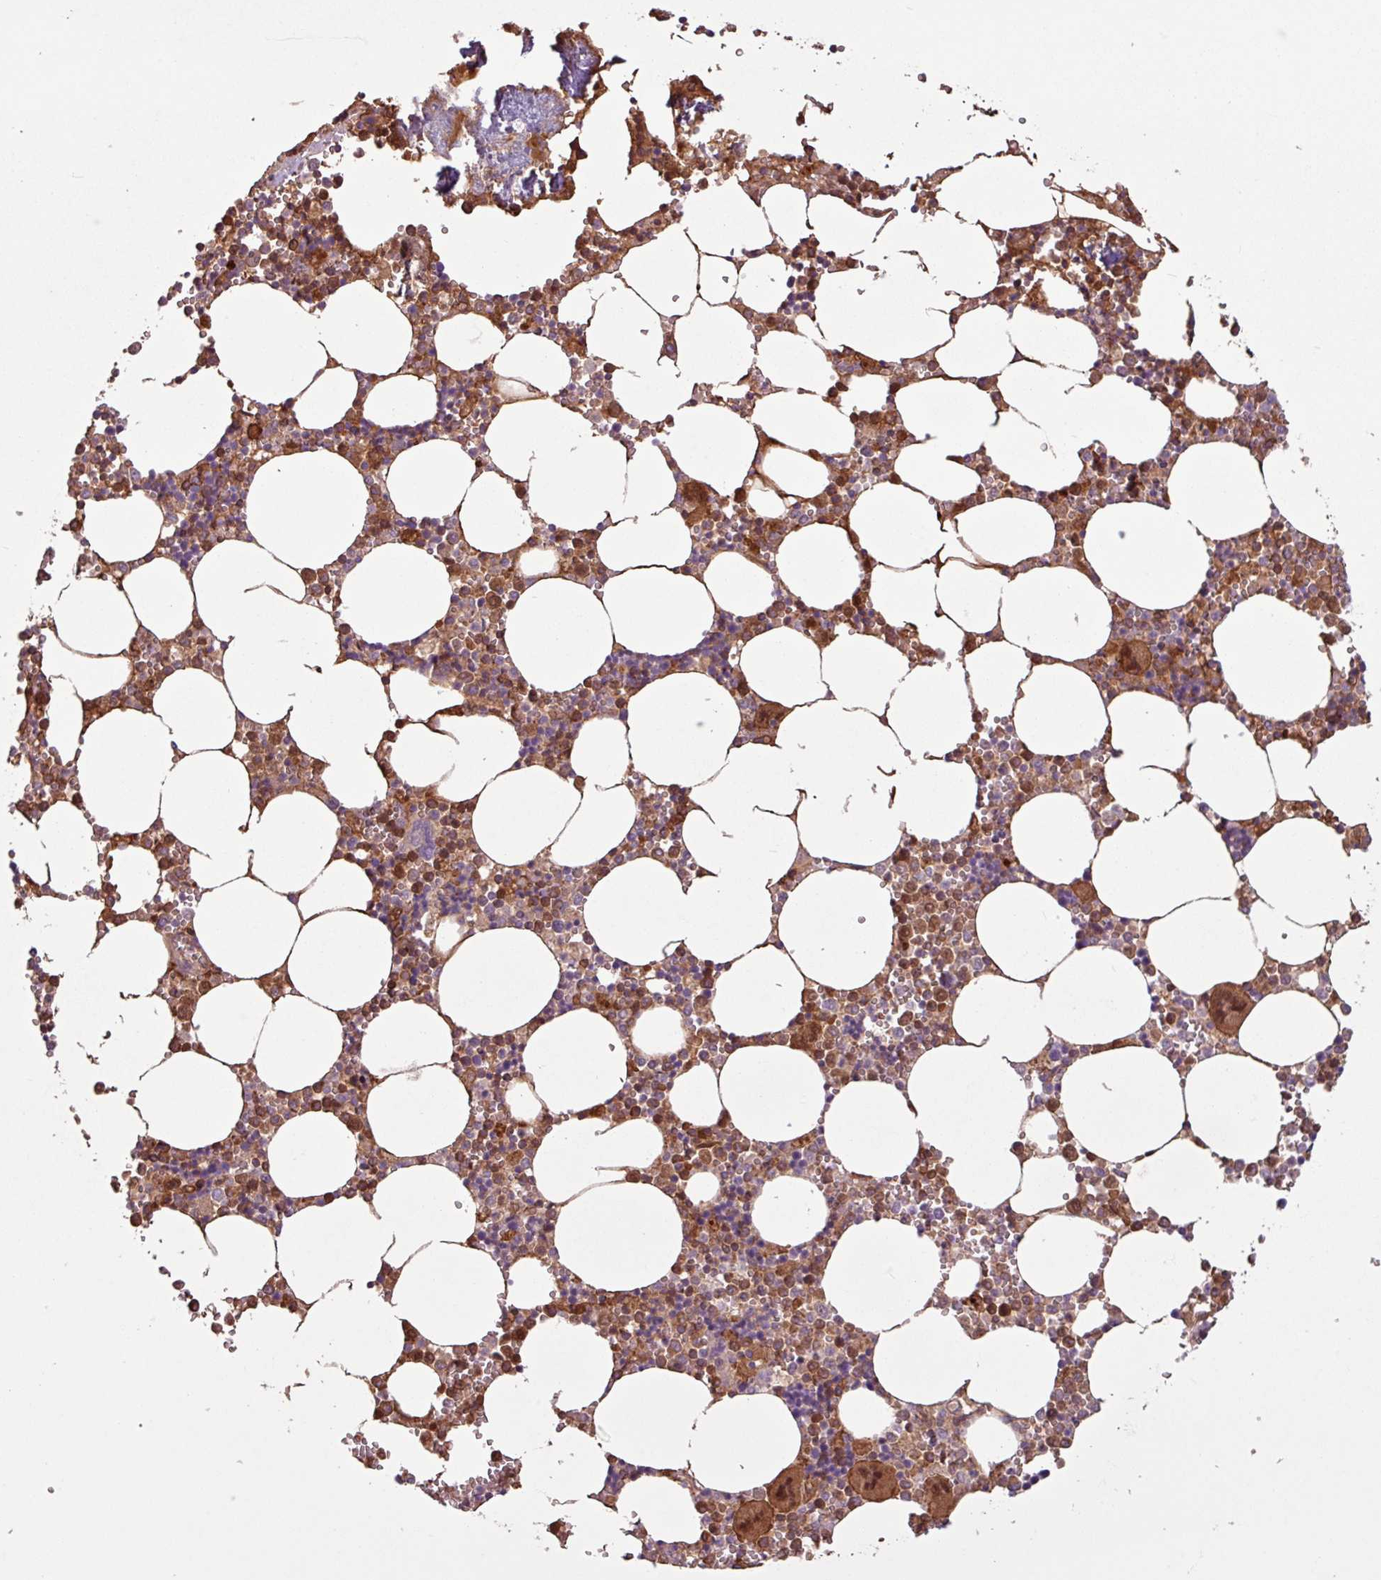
{"staining": {"intensity": "moderate", "quantity": "25%-75%", "location": "cytoplasmic/membranous"}, "tissue": "bone marrow", "cell_type": "Hematopoietic cells", "image_type": "normal", "snomed": [{"axis": "morphology", "description": "Normal tissue, NOS"}, {"axis": "topography", "description": "Bone marrow"}], "caption": "A high-resolution photomicrograph shows IHC staining of unremarkable bone marrow, which exhibits moderate cytoplasmic/membranous staining in about 25%-75% of hematopoietic cells.", "gene": "C4A", "patient": {"sex": "male", "age": 54}}